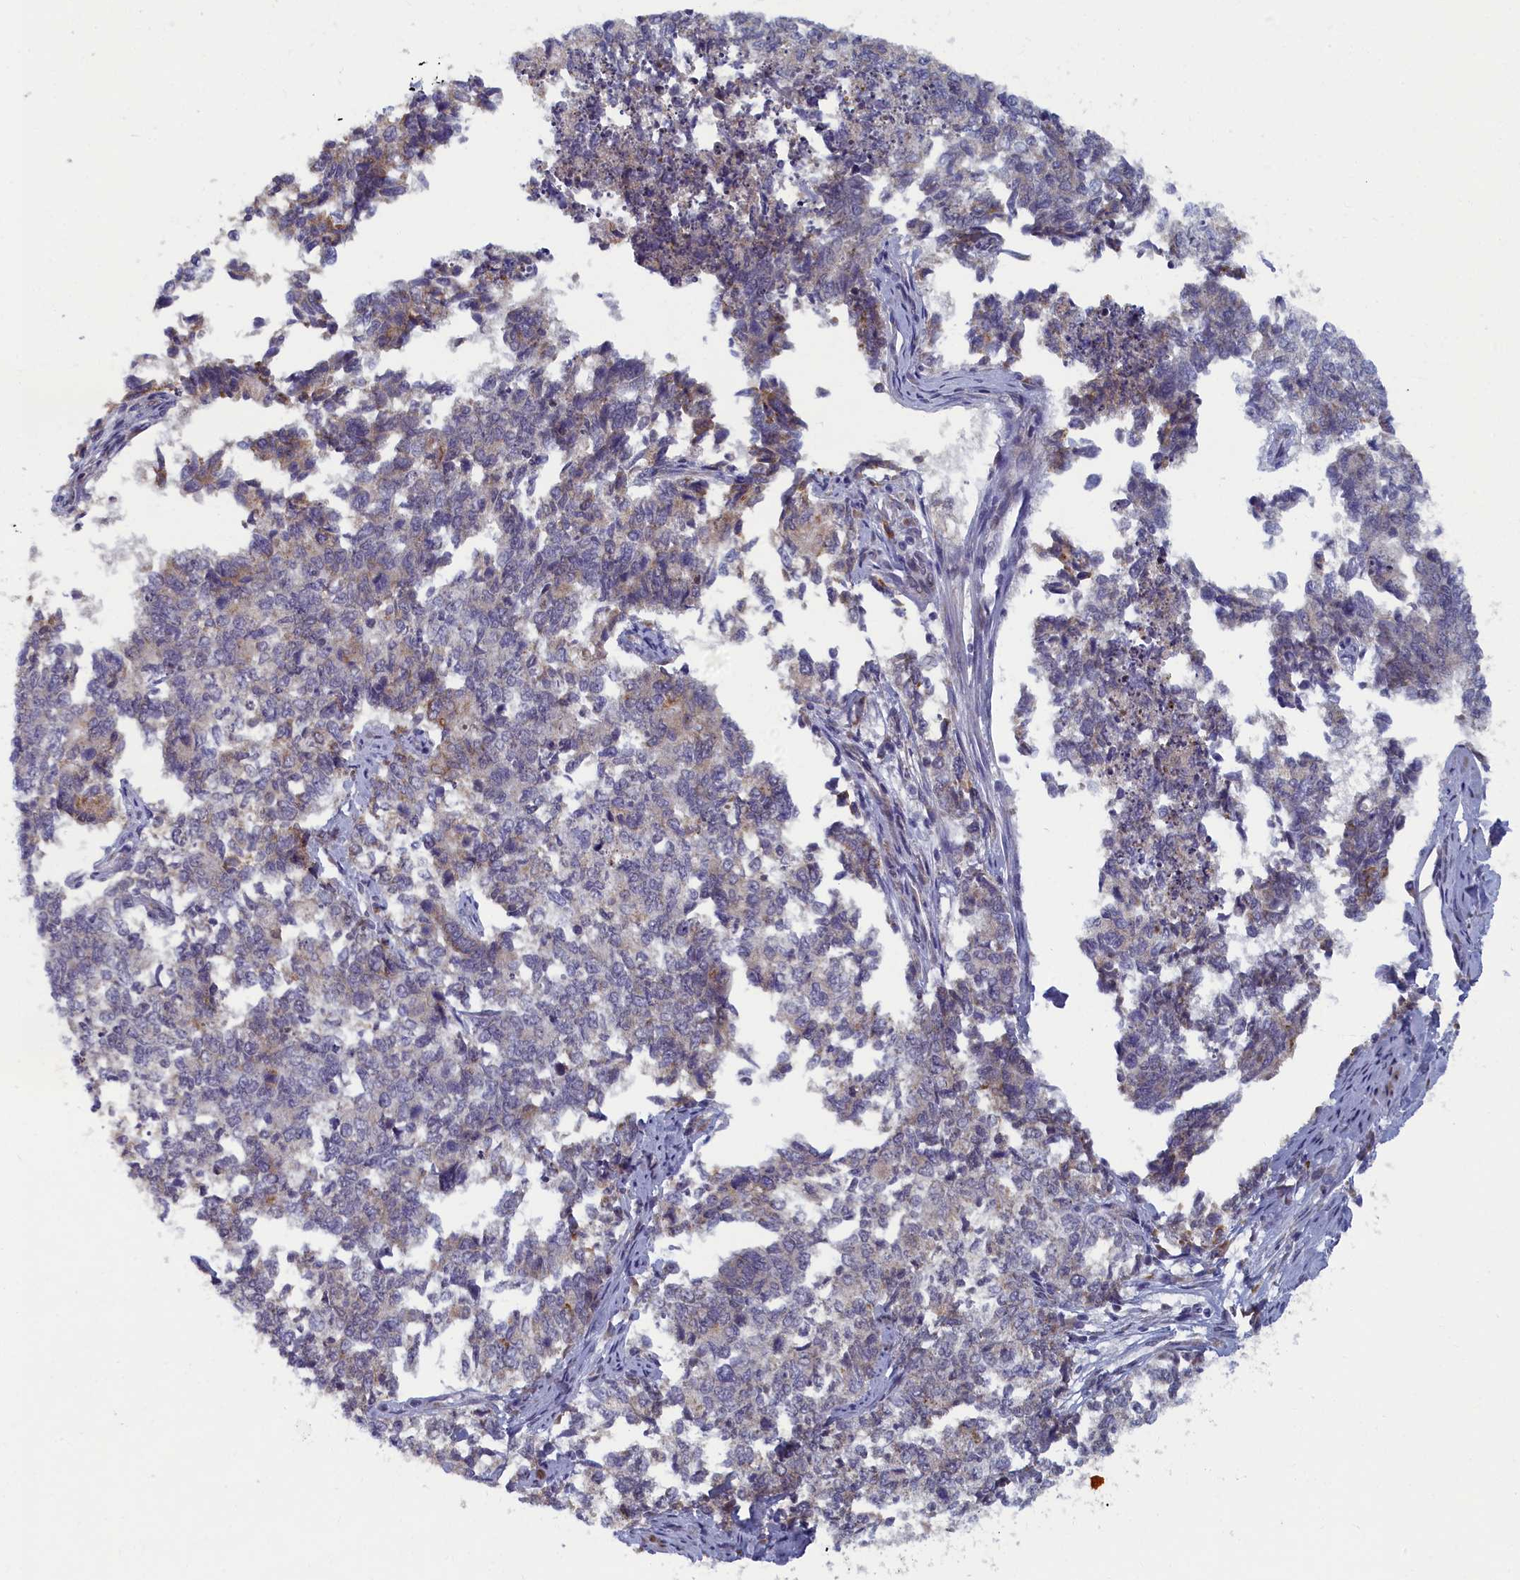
{"staining": {"intensity": "negative", "quantity": "none", "location": "none"}, "tissue": "cervical cancer", "cell_type": "Tumor cells", "image_type": "cancer", "snomed": [{"axis": "morphology", "description": "Squamous cell carcinoma, NOS"}, {"axis": "topography", "description": "Cervix"}], "caption": "Immunohistochemical staining of cervical squamous cell carcinoma reveals no significant expression in tumor cells. (IHC, brightfield microscopy, high magnification).", "gene": "DNAJC17", "patient": {"sex": "female", "age": 63}}